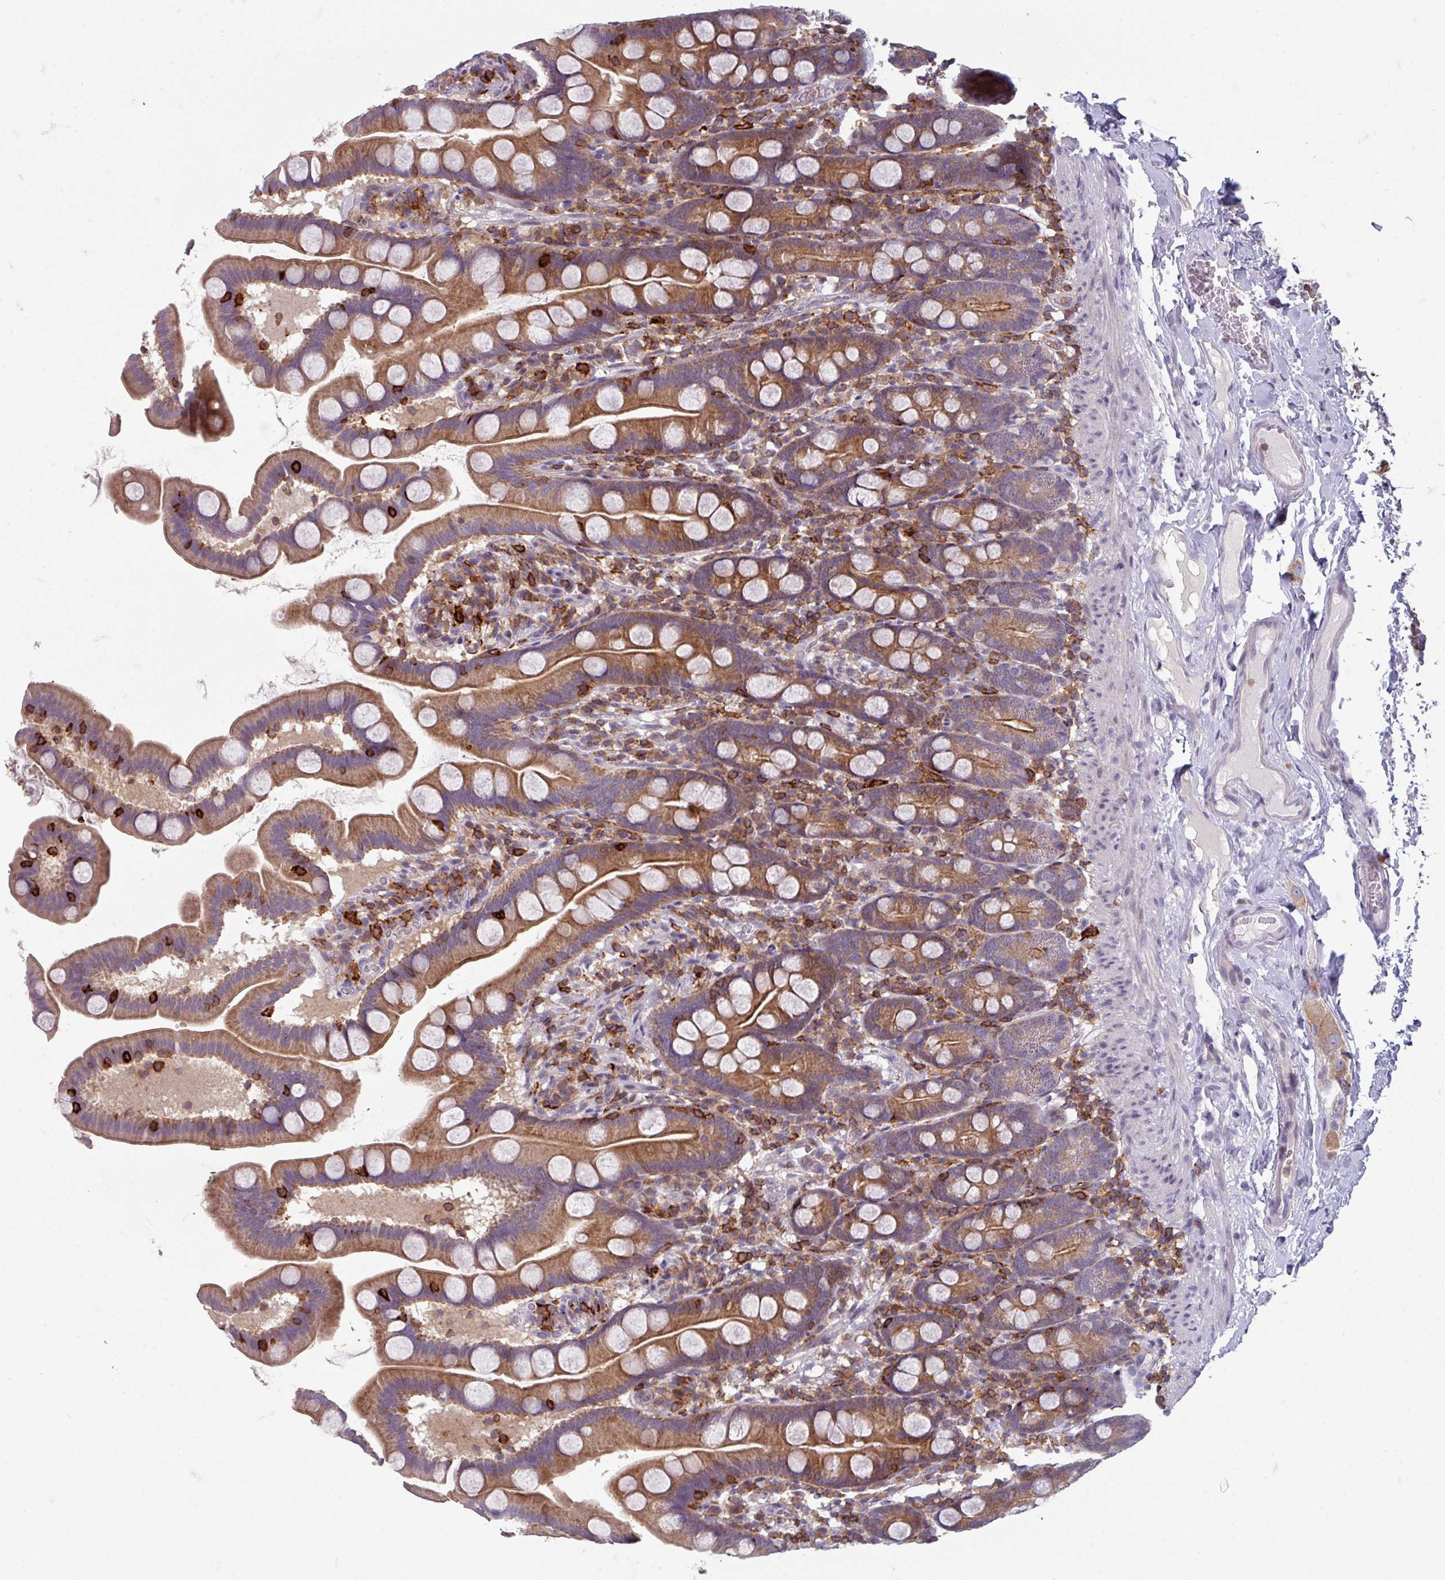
{"staining": {"intensity": "moderate", "quantity": ">75%", "location": "cytoplasmic/membranous"}, "tissue": "small intestine", "cell_type": "Glandular cells", "image_type": "normal", "snomed": [{"axis": "morphology", "description": "Normal tissue, NOS"}, {"axis": "topography", "description": "Small intestine"}], "caption": "High-magnification brightfield microscopy of benign small intestine stained with DAB (brown) and counterstained with hematoxylin (blue). glandular cells exhibit moderate cytoplasmic/membranous expression is seen in about>75% of cells. The staining is performed using DAB (3,3'-diaminobenzidine) brown chromogen to label protein expression. The nuclei are counter-stained blue using hematoxylin.", "gene": "NEDD9", "patient": {"sex": "female", "age": 68}}